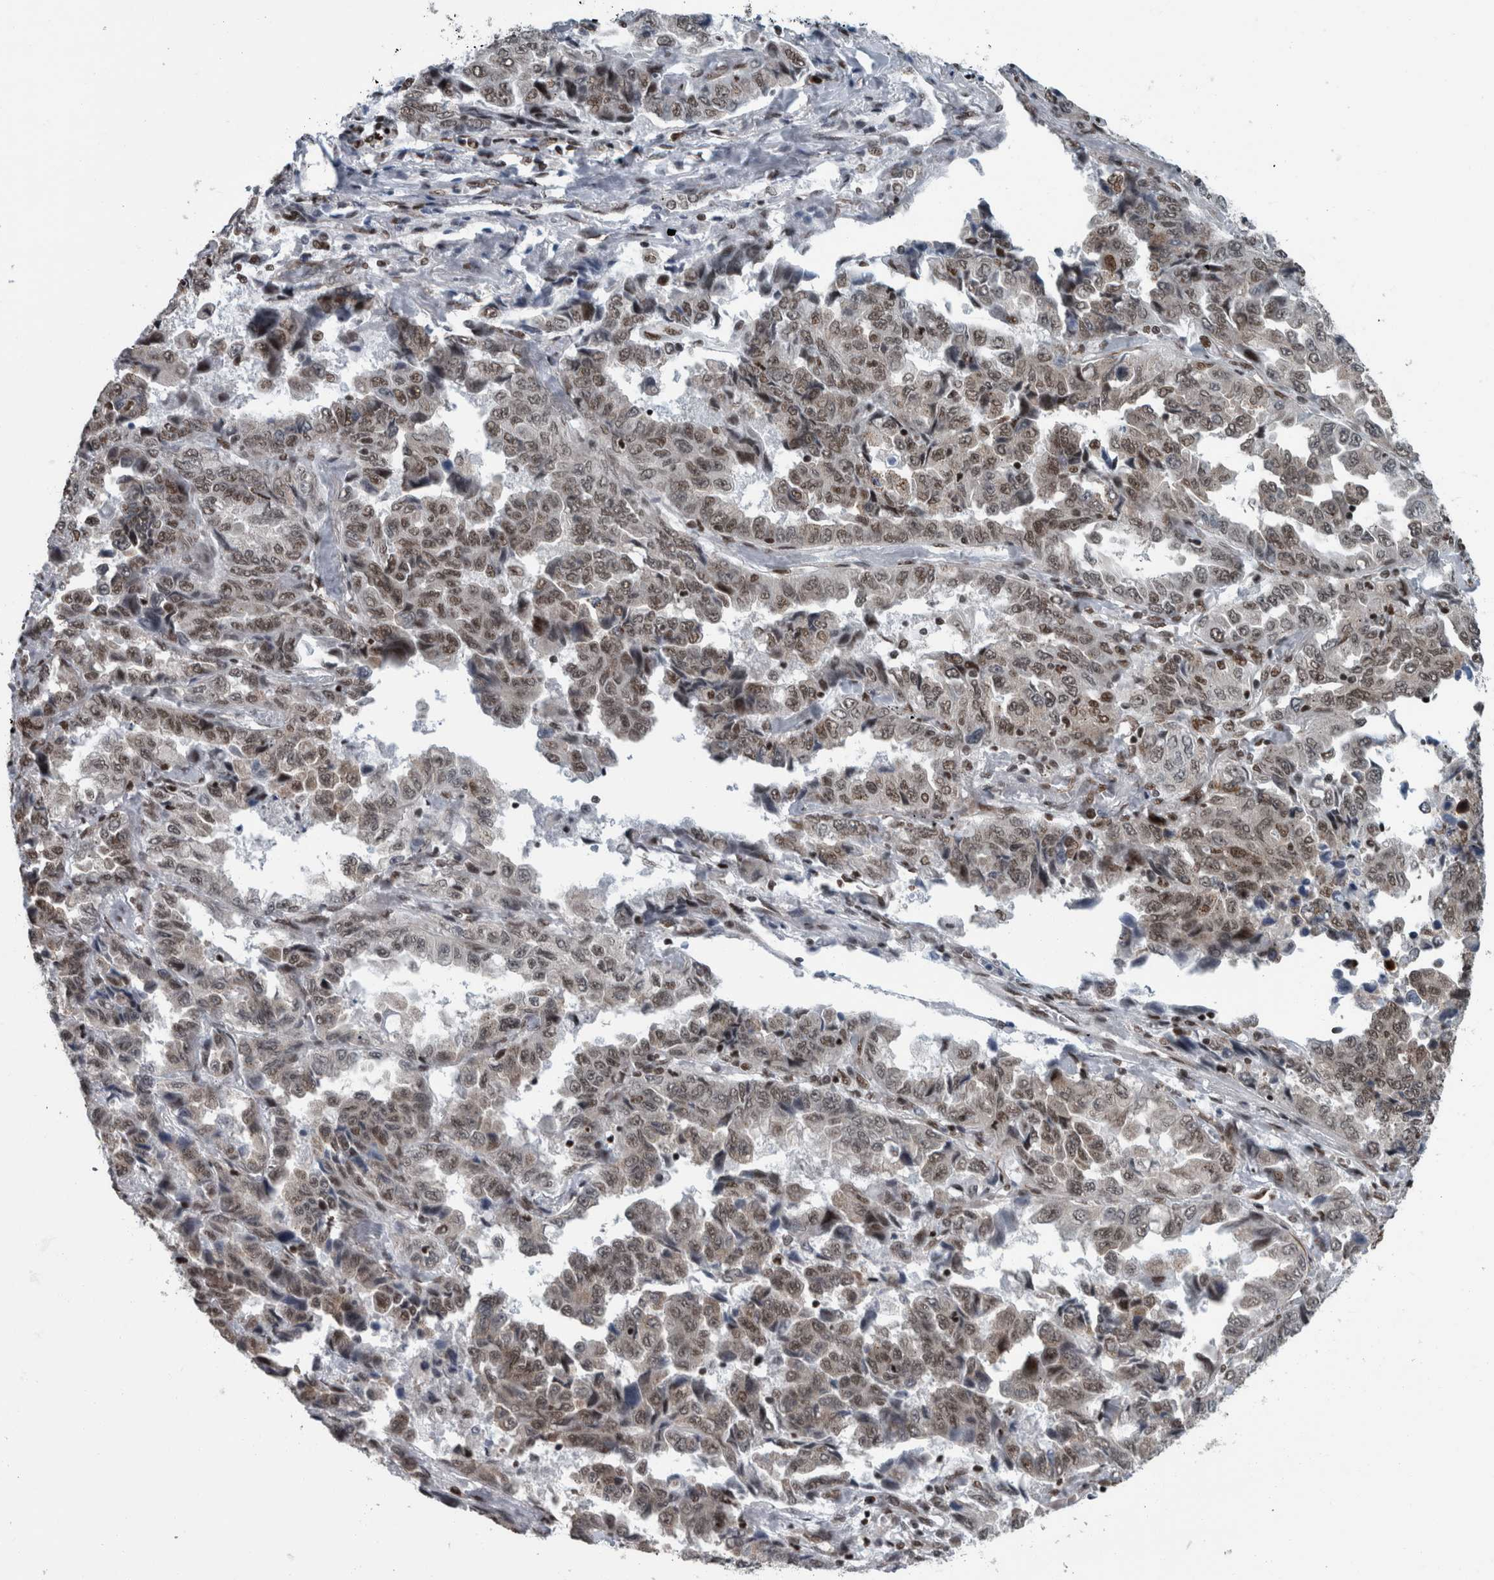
{"staining": {"intensity": "moderate", "quantity": ">75%", "location": "nuclear"}, "tissue": "lung cancer", "cell_type": "Tumor cells", "image_type": "cancer", "snomed": [{"axis": "morphology", "description": "Adenocarcinoma, NOS"}, {"axis": "topography", "description": "Lung"}], "caption": "This micrograph displays adenocarcinoma (lung) stained with immunohistochemistry to label a protein in brown. The nuclear of tumor cells show moderate positivity for the protein. Nuclei are counter-stained blue.", "gene": "DNMT3A", "patient": {"sex": "female", "age": 51}}